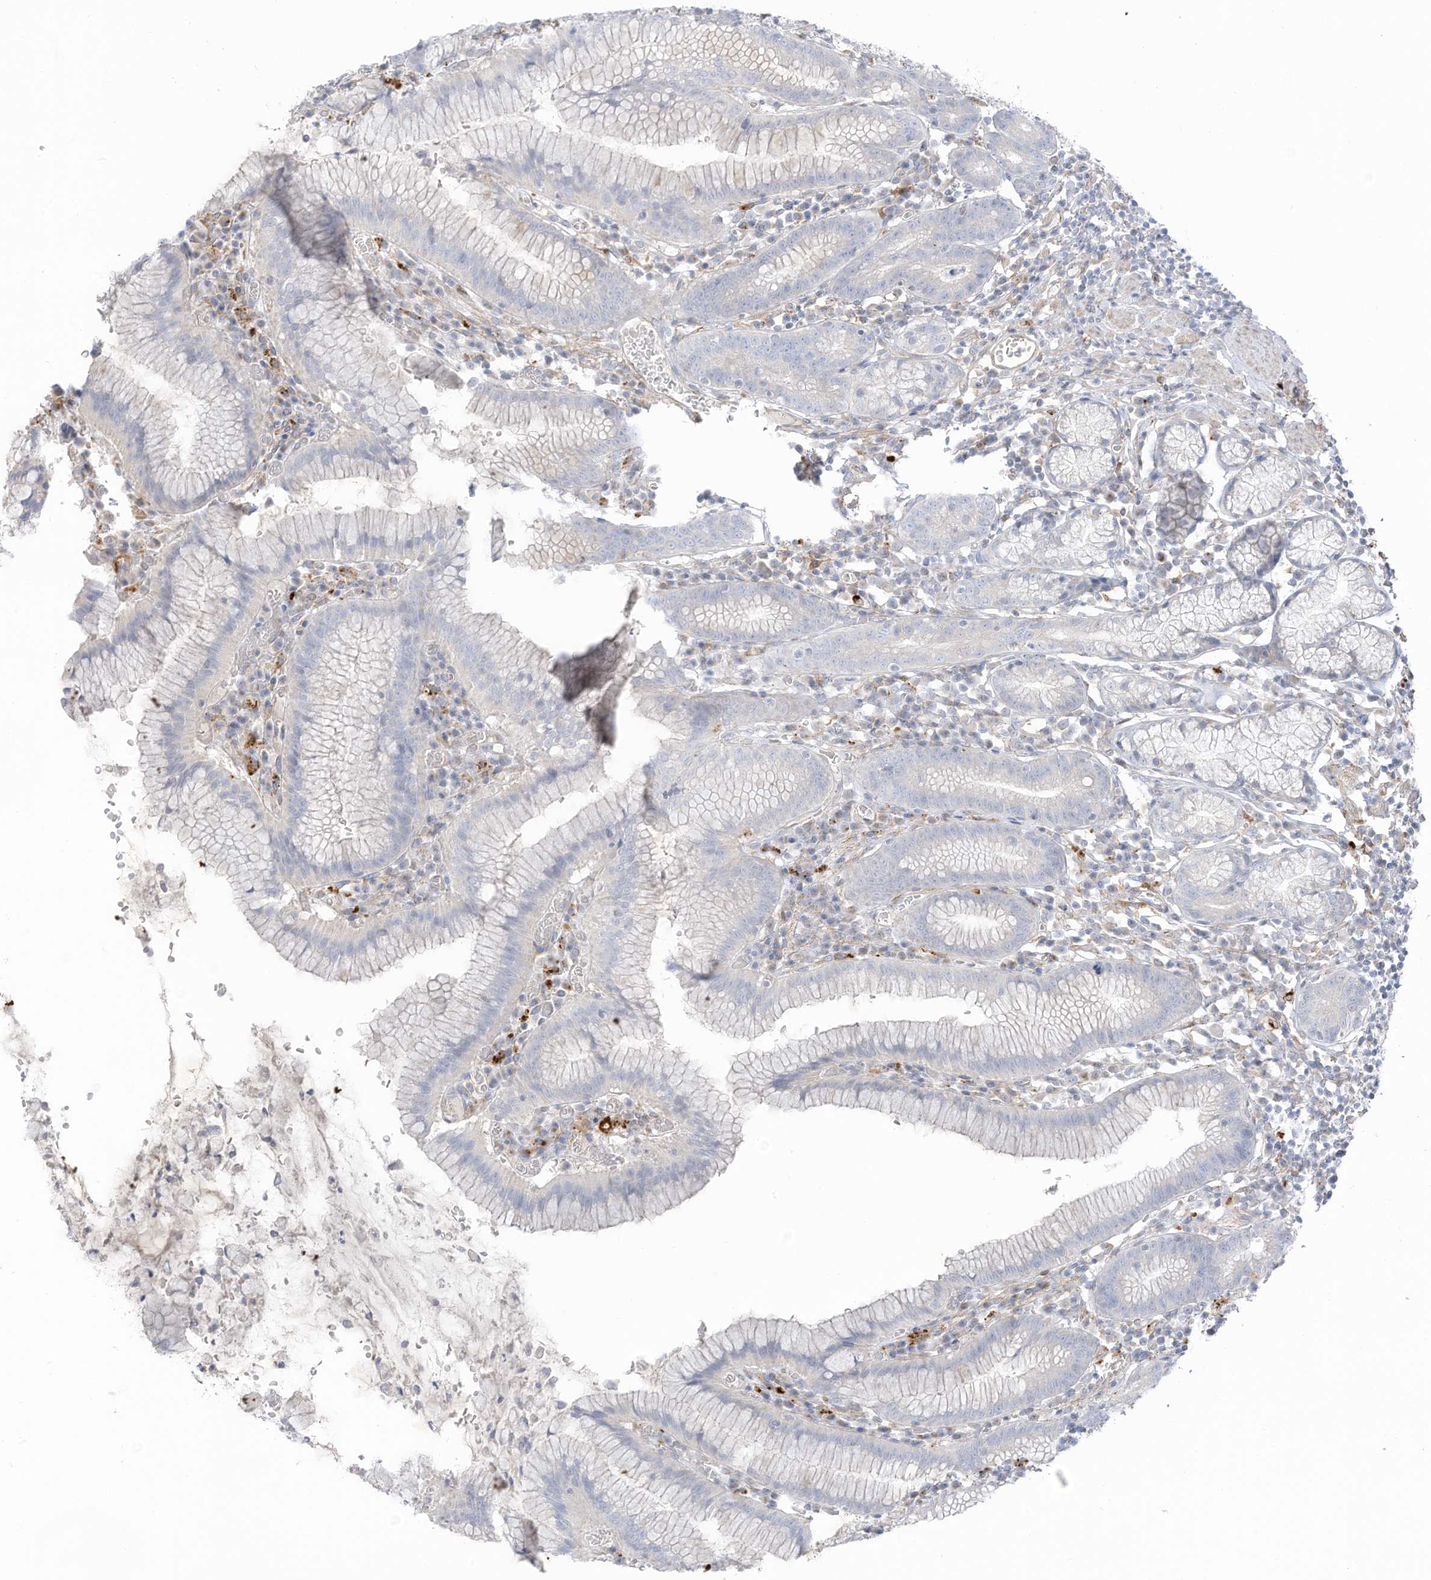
{"staining": {"intensity": "weak", "quantity": "25%-75%", "location": "cytoplasmic/membranous"}, "tissue": "stomach", "cell_type": "Glandular cells", "image_type": "normal", "snomed": [{"axis": "morphology", "description": "Normal tissue, NOS"}, {"axis": "topography", "description": "Stomach"}], "caption": "Protein expression by immunohistochemistry shows weak cytoplasmic/membranous expression in about 25%-75% of glandular cells in benign stomach. Immunohistochemistry (ihc) stains the protein in brown and the nuclei are stained blue.", "gene": "TAL2", "patient": {"sex": "male", "age": 55}}